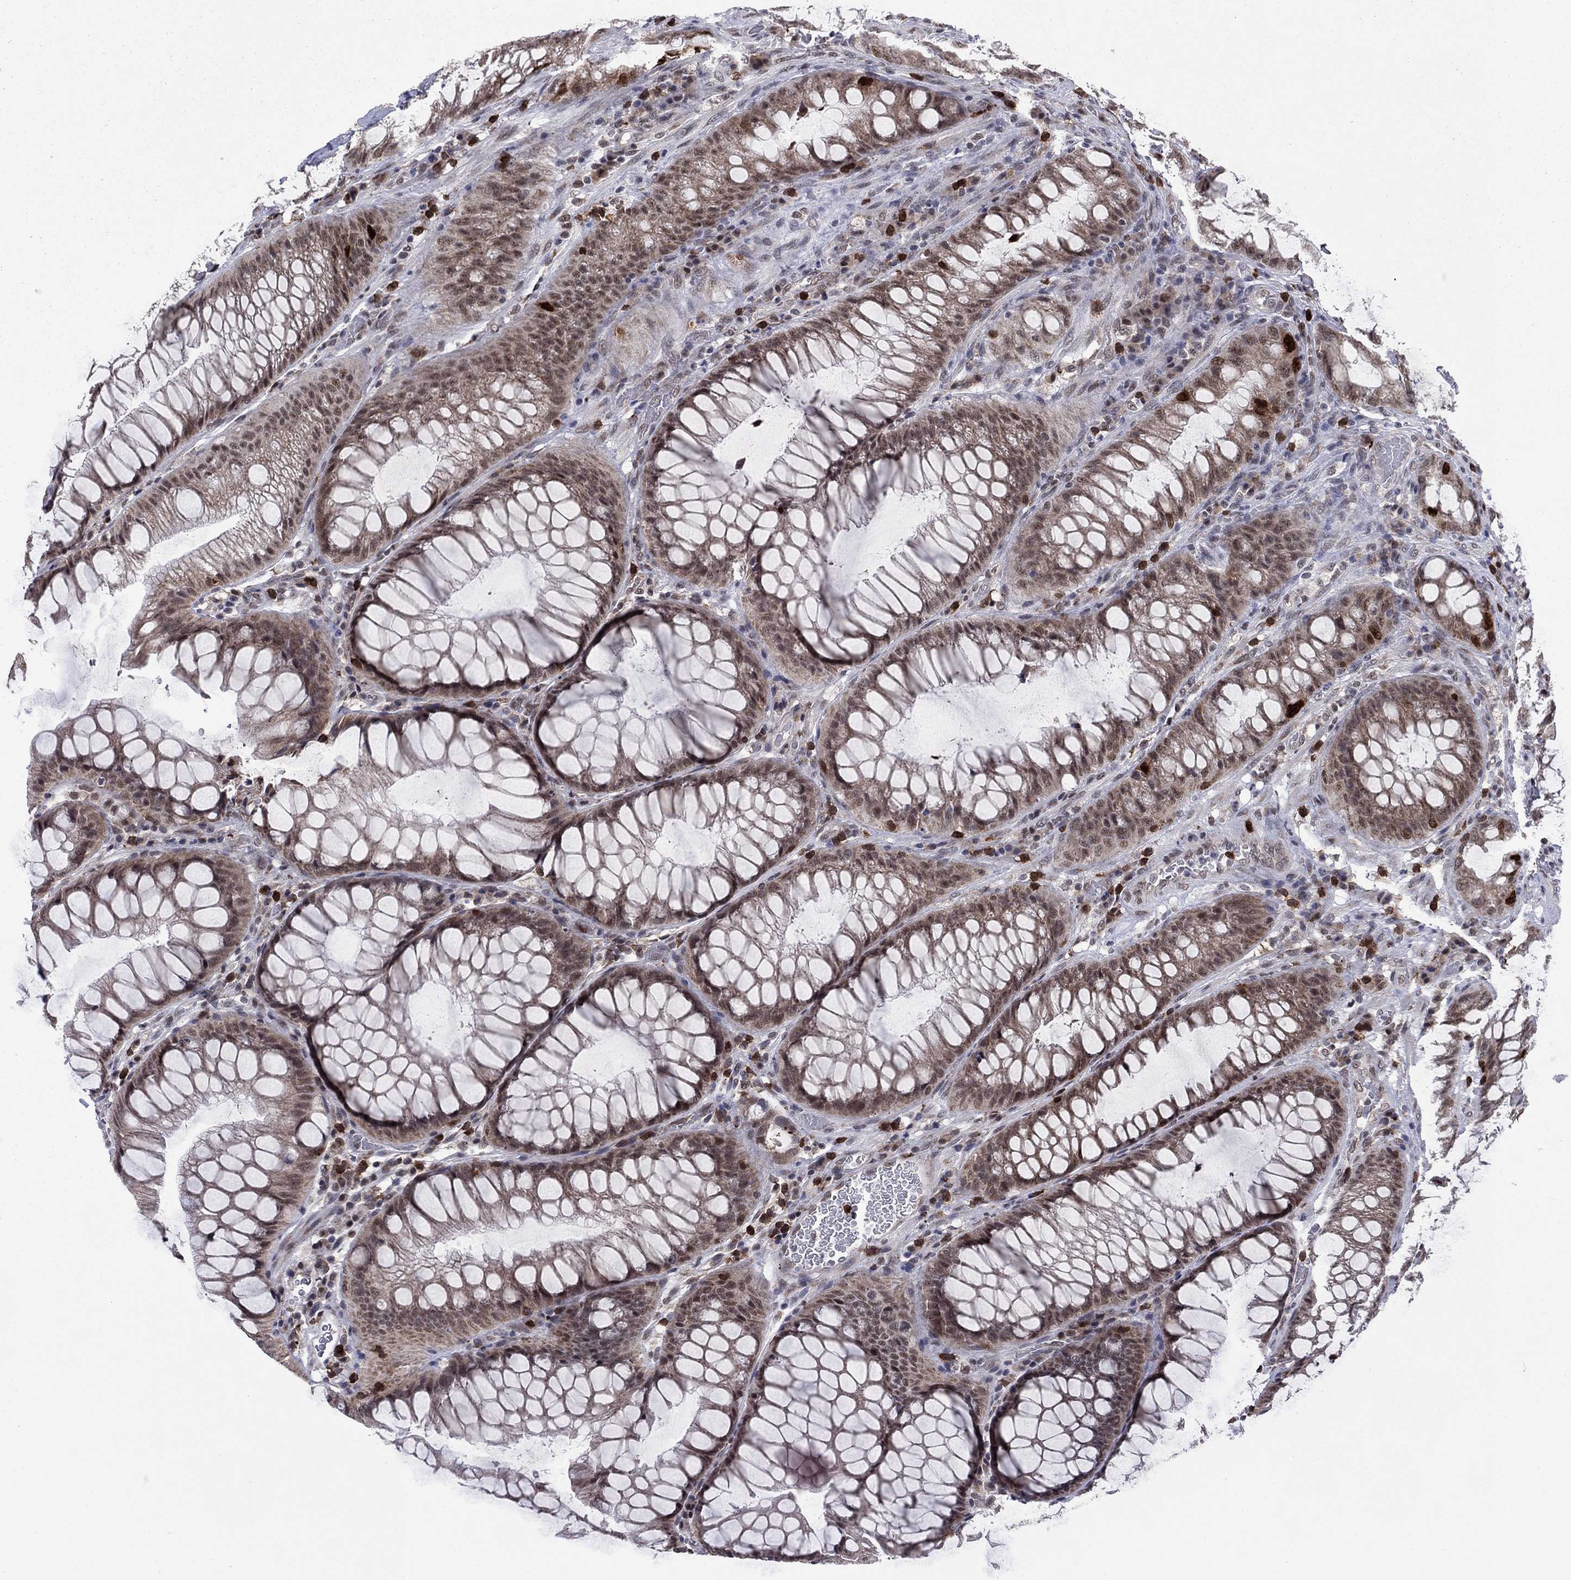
{"staining": {"intensity": "weak", "quantity": "25%-75%", "location": "cytoplasmic/membranous,nuclear"}, "tissue": "colorectal cancer", "cell_type": "Tumor cells", "image_type": "cancer", "snomed": [{"axis": "morphology", "description": "Adenocarcinoma, NOS"}, {"axis": "topography", "description": "Rectum"}], "caption": "The photomicrograph demonstrates a brown stain indicating the presence of a protein in the cytoplasmic/membranous and nuclear of tumor cells in colorectal cancer. The staining is performed using DAB (3,3'-diaminobenzidine) brown chromogen to label protein expression. The nuclei are counter-stained blue using hematoxylin.", "gene": "CDCA5", "patient": {"sex": "male", "age": 63}}